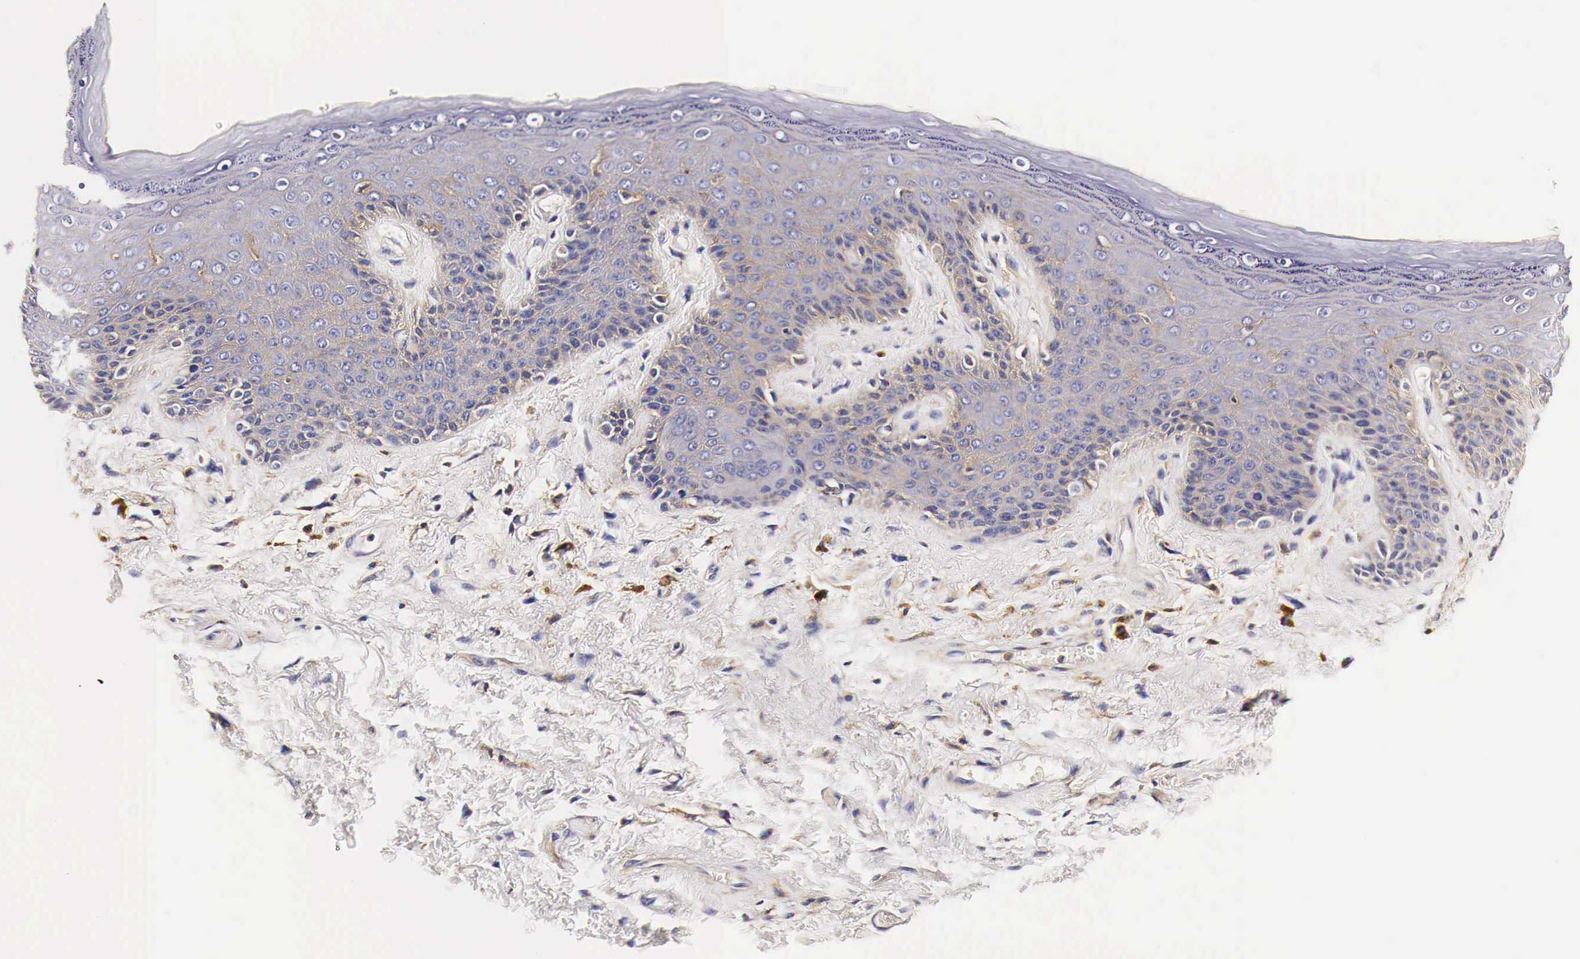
{"staining": {"intensity": "weak", "quantity": "25%-75%", "location": "cytoplasmic/membranous"}, "tissue": "skin", "cell_type": "Epidermal cells", "image_type": "normal", "snomed": [{"axis": "morphology", "description": "Normal tissue, NOS"}, {"axis": "topography", "description": "Anal"}, {"axis": "topography", "description": "Peripheral nerve tissue"}], "caption": "This micrograph shows immunohistochemistry (IHC) staining of unremarkable human skin, with low weak cytoplasmic/membranous staining in about 25%-75% of epidermal cells.", "gene": "RP2", "patient": {"sex": "female", "age": 46}}